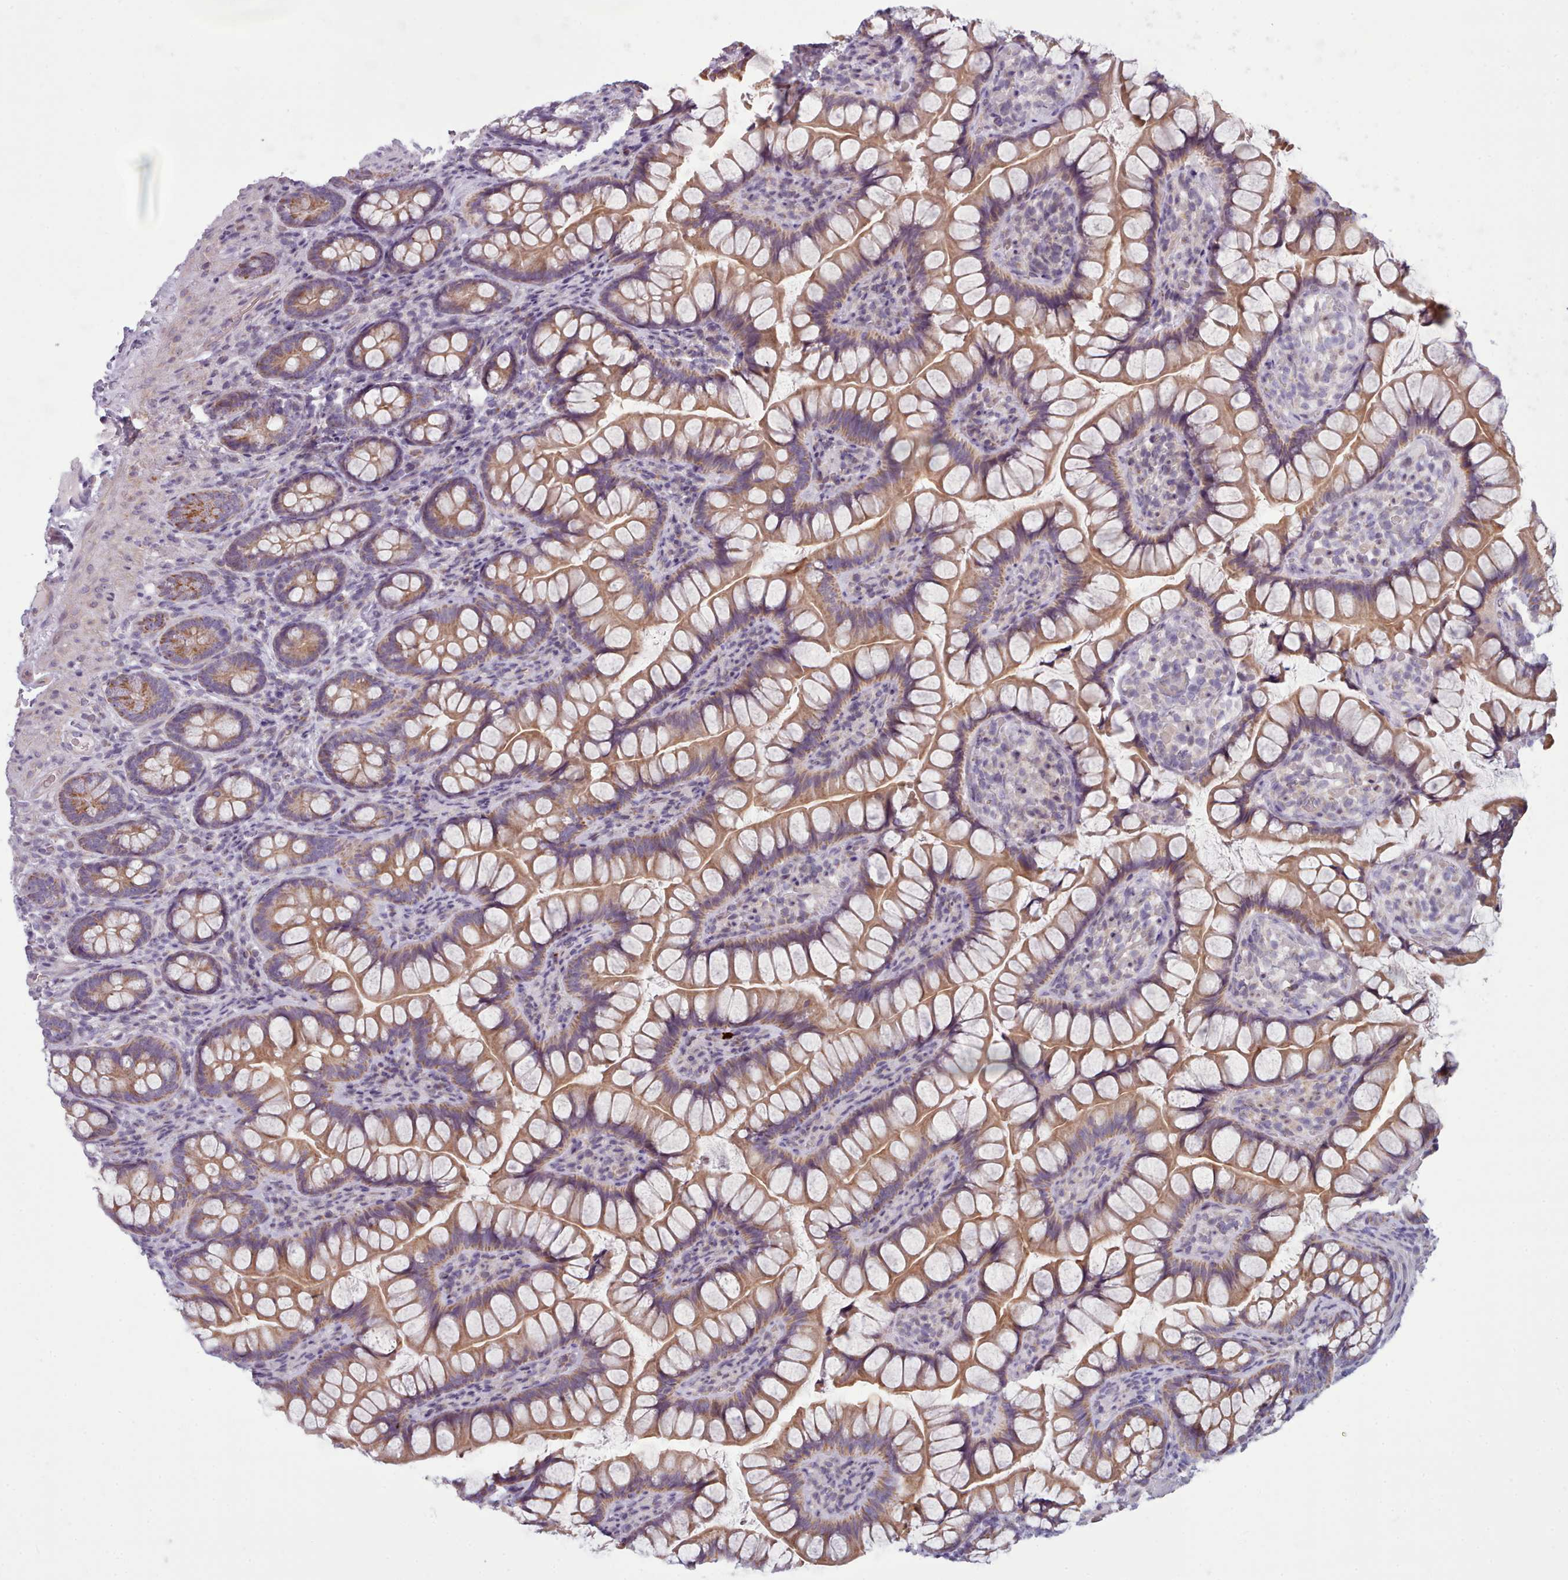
{"staining": {"intensity": "moderate", "quantity": ">75%", "location": "cytoplasmic/membranous"}, "tissue": "small intestine", "cell_type": "Glandular cells", "image_type": "normal", "snomed": [{"axis": "morphology", "description": "Normal tissue, NOS"}, {"axis": "topography", "description": "Small intestine"}], "caption": "Small intestine stained with DAB (3,3'-diaminobenzidine) IHC shows medium levels of moderate cytoplasmic/membranous expression in approximately >75% of glandular cells.", "gene": "SLC52A3", "patient": {"sex": "male", "age": 70}}